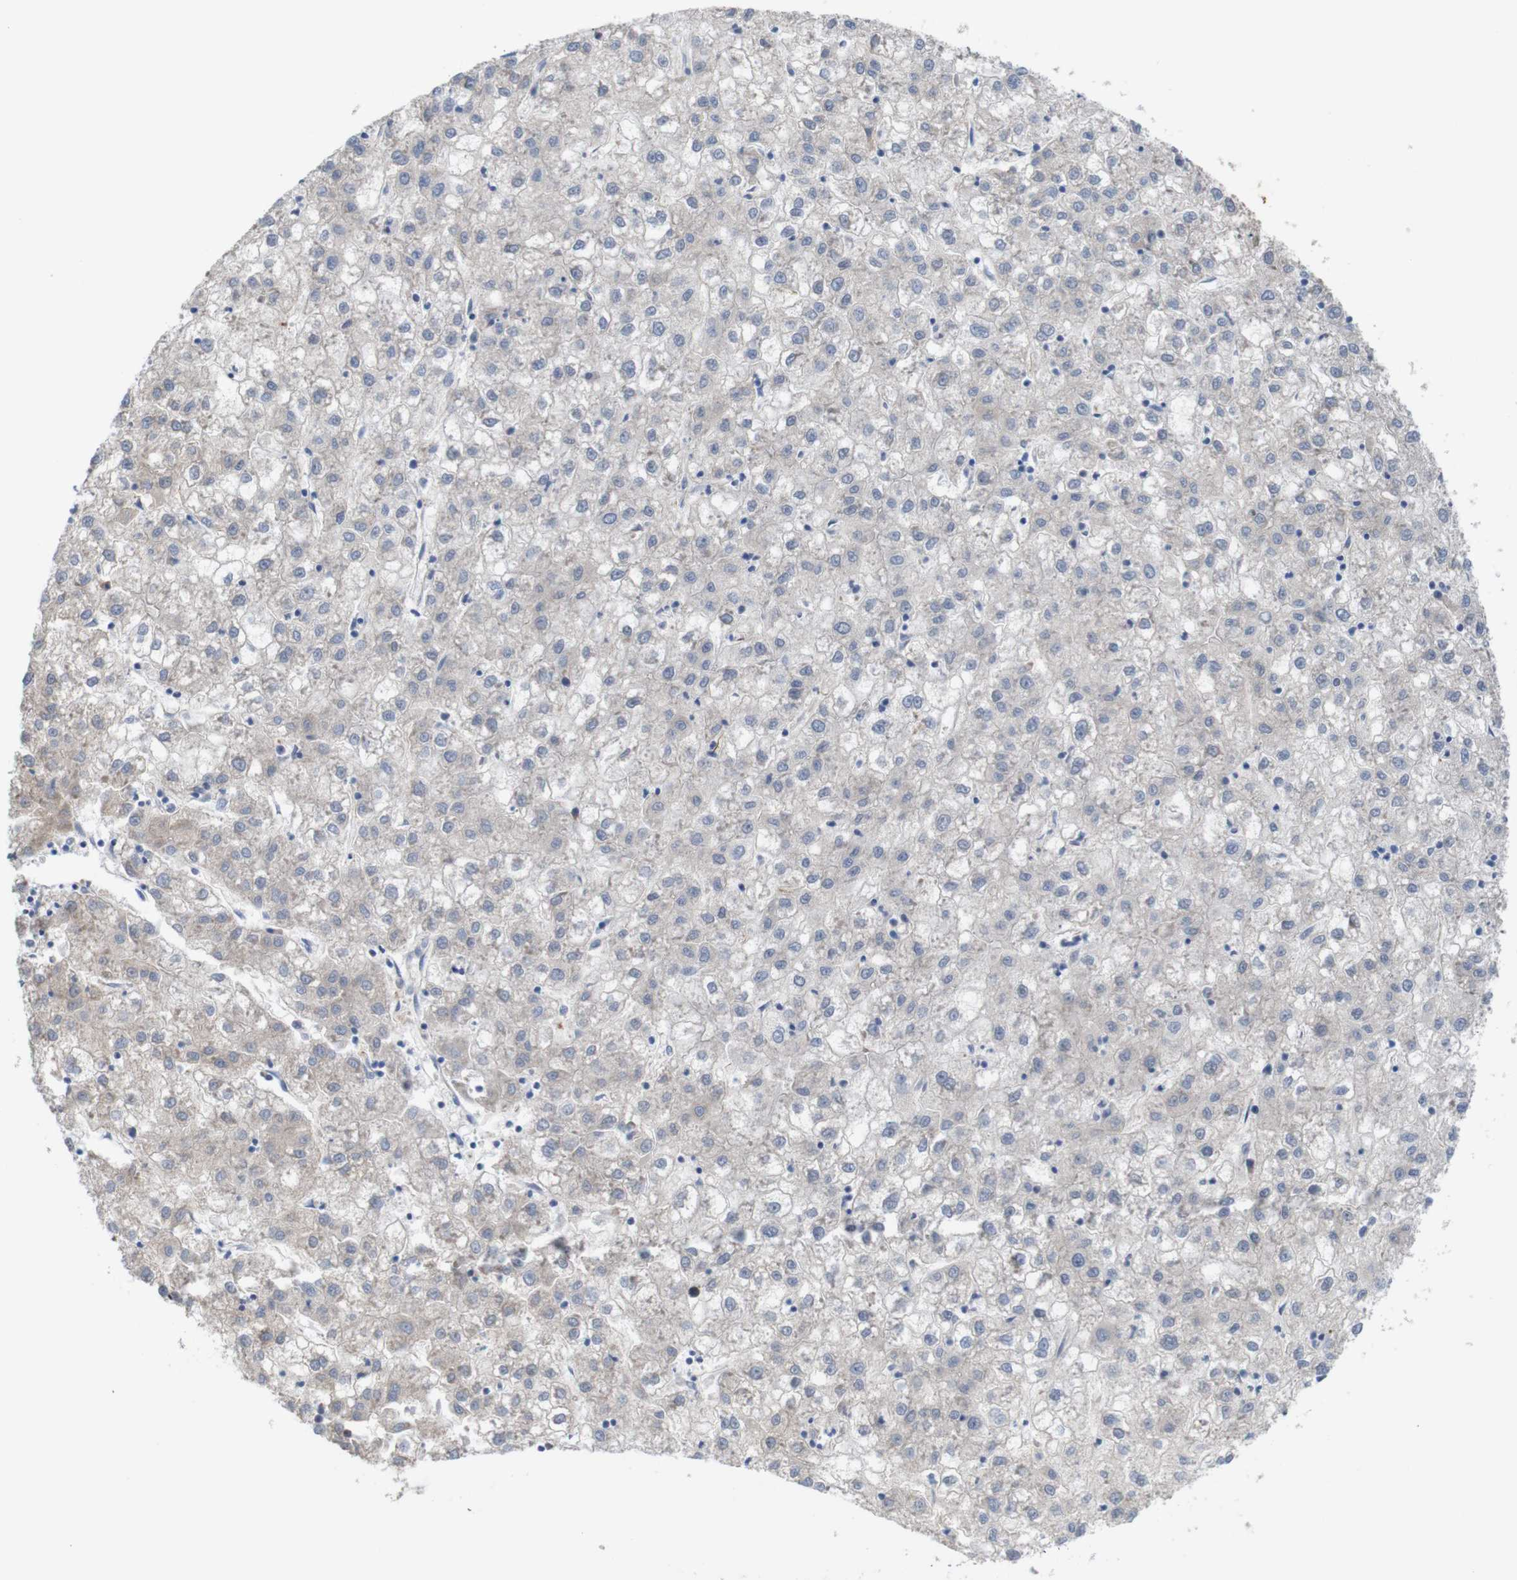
{"staining": {"intensity": "negative", "quantity": "none", "location": "none"}, "tissue": "liver cancer", "cell_type": "Tumor cells", "image_type": "cancer", "snomed": [{"axis": "morphology", "description": "Carcinoma, Hepatocellular, NOS"}, {"axis": "topography", "description": "Liver"}], "caption": "The image exhibits no significant staining in tumor cells of hepatocellular carcinoma (liver).", "gene": "JPH1", "patient": {"sex": "male", "age": 72}}